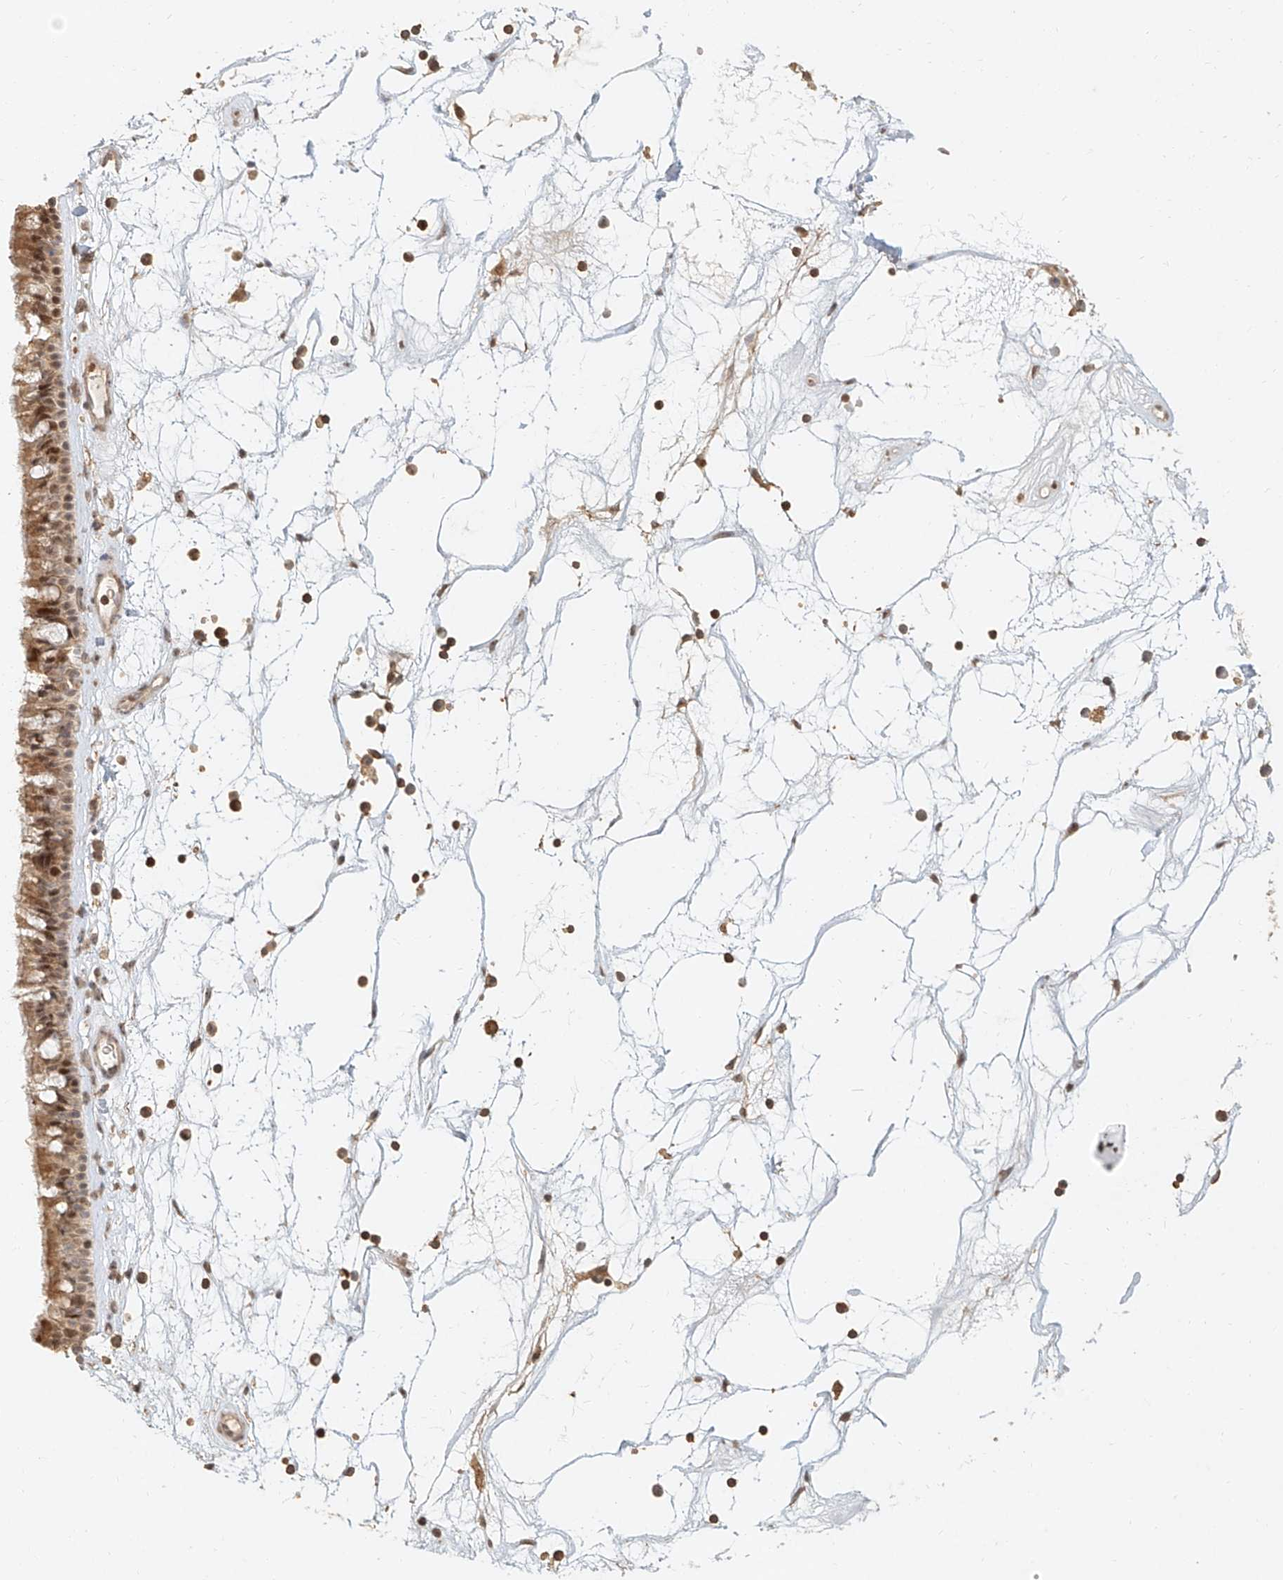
{"staining": {"intensity": "moderate", "quantity": ">75%", "location": "cytoplasmic/membranous,nuclear"}, "tissue": "nasopharynx", "cell_type": "Respiratory epithelial cells", "image_type": "normal", "snomed": [{"axis": "morphology", "description": "Normal tissue, NOS"}, {"axis": "topography", "description": "Nasopharynx"}], "caption": "This image shows IHC staining of normal human nasopharynx, with medium moderate cytoplasmic/membranous,nuclear expression in about >75% of respiratory epithelial cells.", "gene": "CXorf58", "patient": {"sex": "male", "age": 64}}